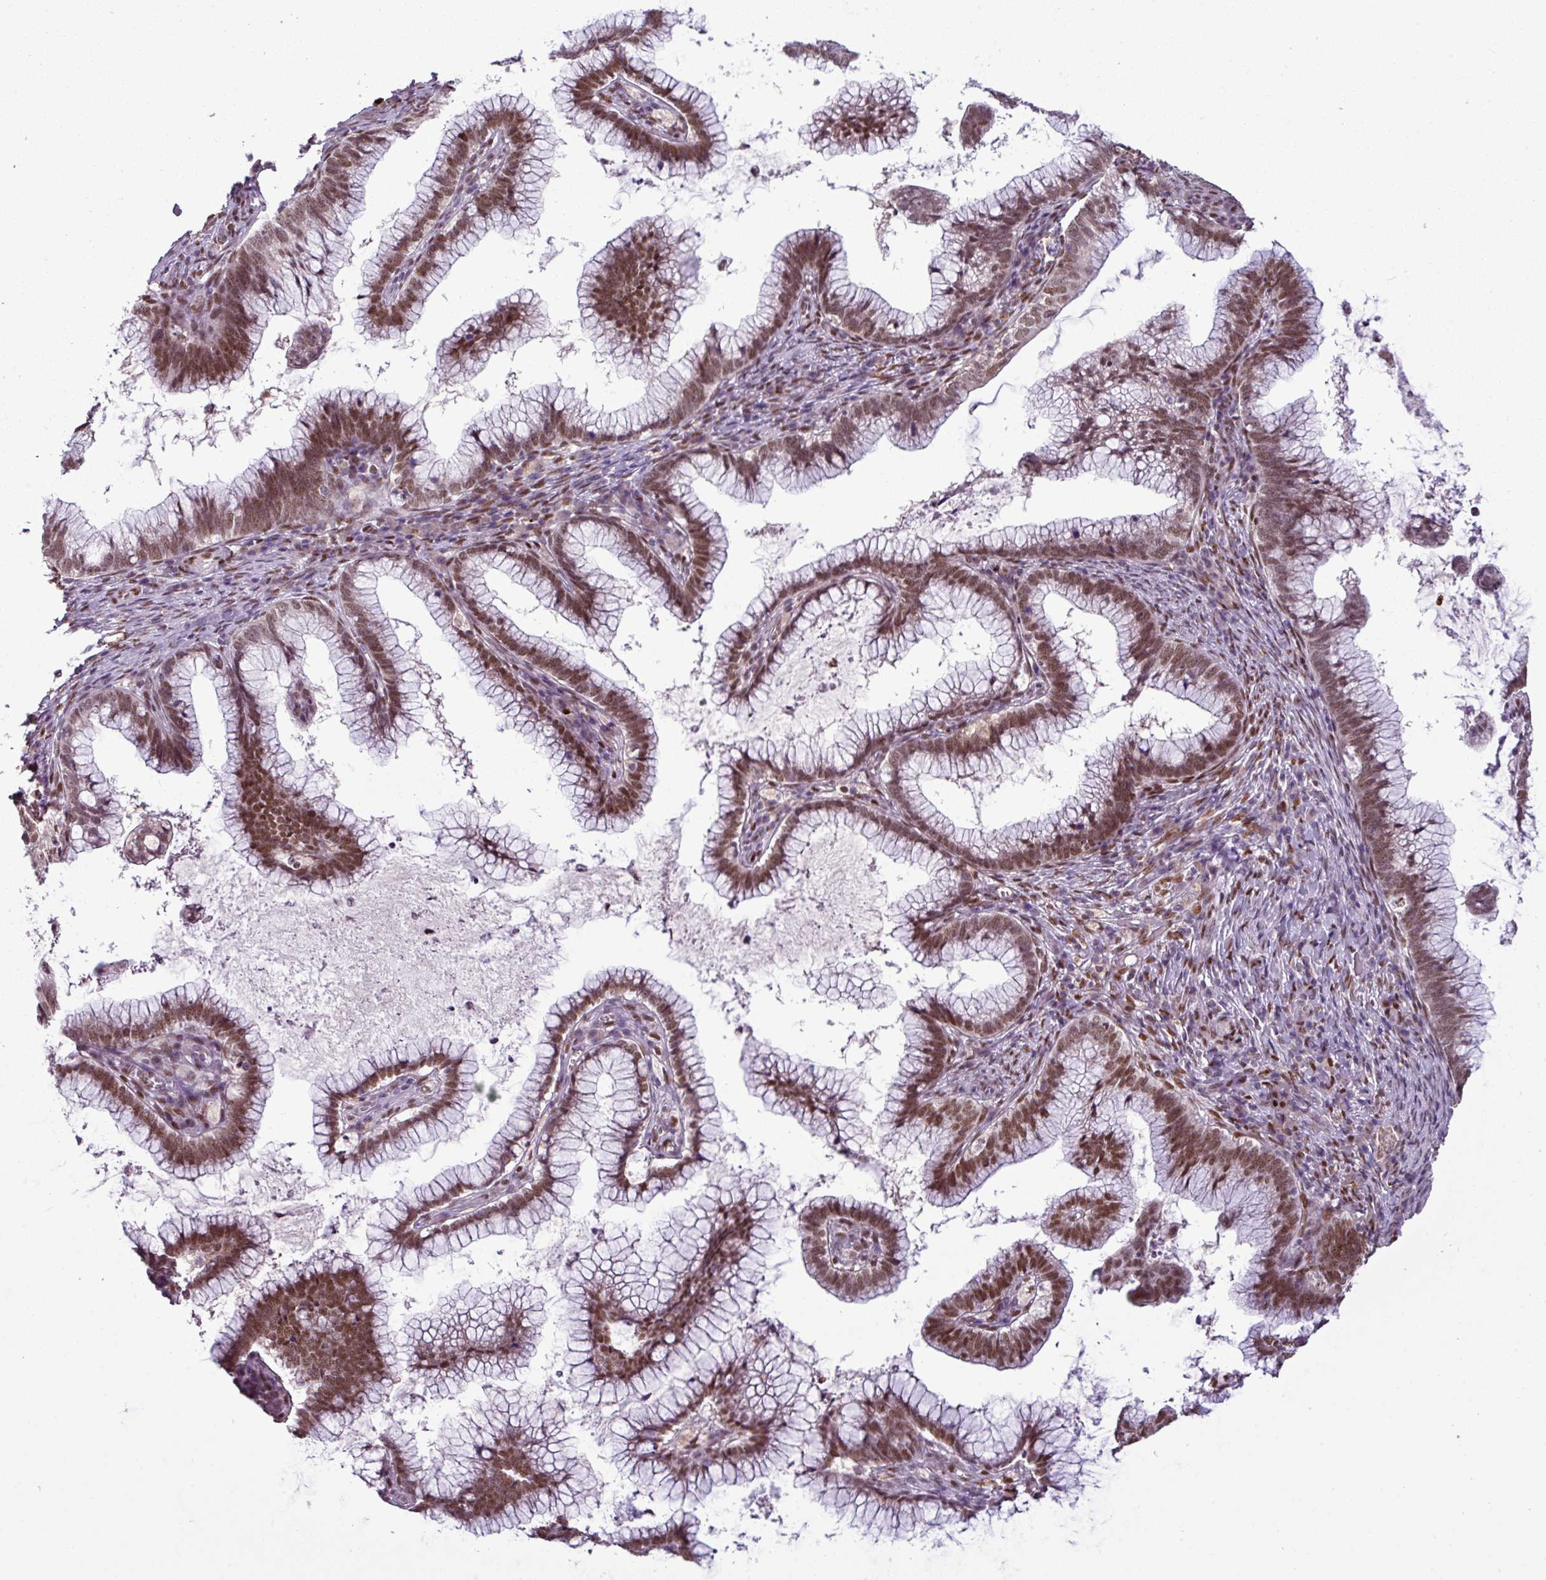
{"staining": {"intensity": "strong", "quantity": ">75%", "location": "nuclear"}, "tissue": "cervical cancer", "cell_type": "Tumor cells", "image_type": "cancer", "snomed": [{"axis": "morphology", "description": "Adenocarcinoma, NOS"}, {"axis": "topography", "description": "Cervix"}], "caption": "Adenocarcinoma (cervical) stained with immunohistochemistry (IHC) demonstrates strong nuclear staining in about >75% of tumor cells.", "gene": "IRF2BPL", "patient": {"sex": "female", "age": 36}}